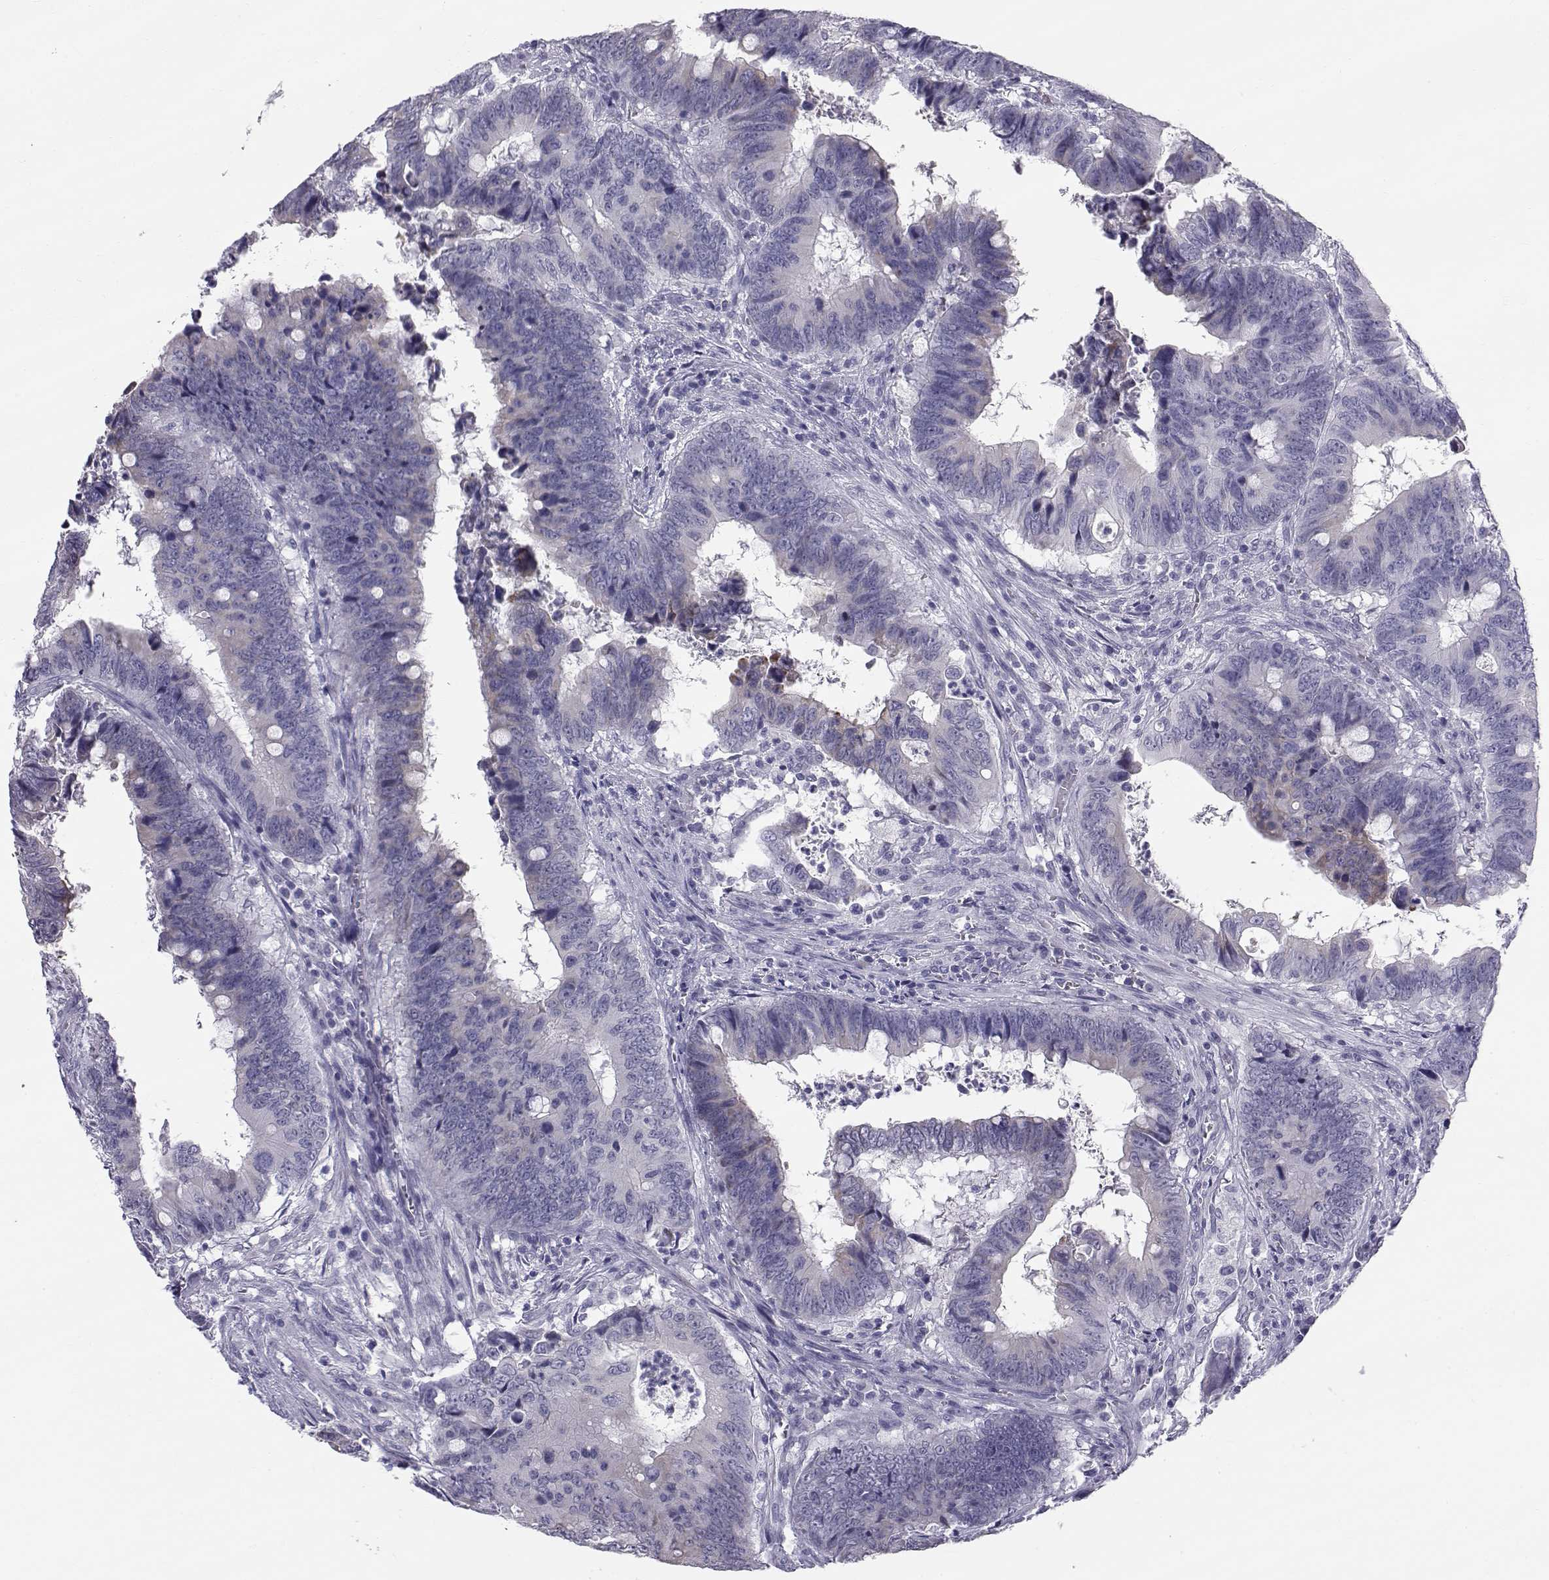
{"staining": {"intensity": "weak", "quantity": "<25%", "location": "cytoplasmic/membranous"}, "tissue": "colorectal cancer", "cell_type": "Tumor cells", "image_type": "cancer", "snomed": [{"axis": "morphology", "description": "Adenocarcinoma, NOS"}, {"axis": "topography", "description": "Colon"}], "caption": "High power microscopy micrograph of an immunohistochemistry (IHC) photomicrograph of colorectal adenocarcinoma, revealing no significant expression in tumor cells.", "gene": "RNASE12", "patient": {"sex": "female", "age": 82}}